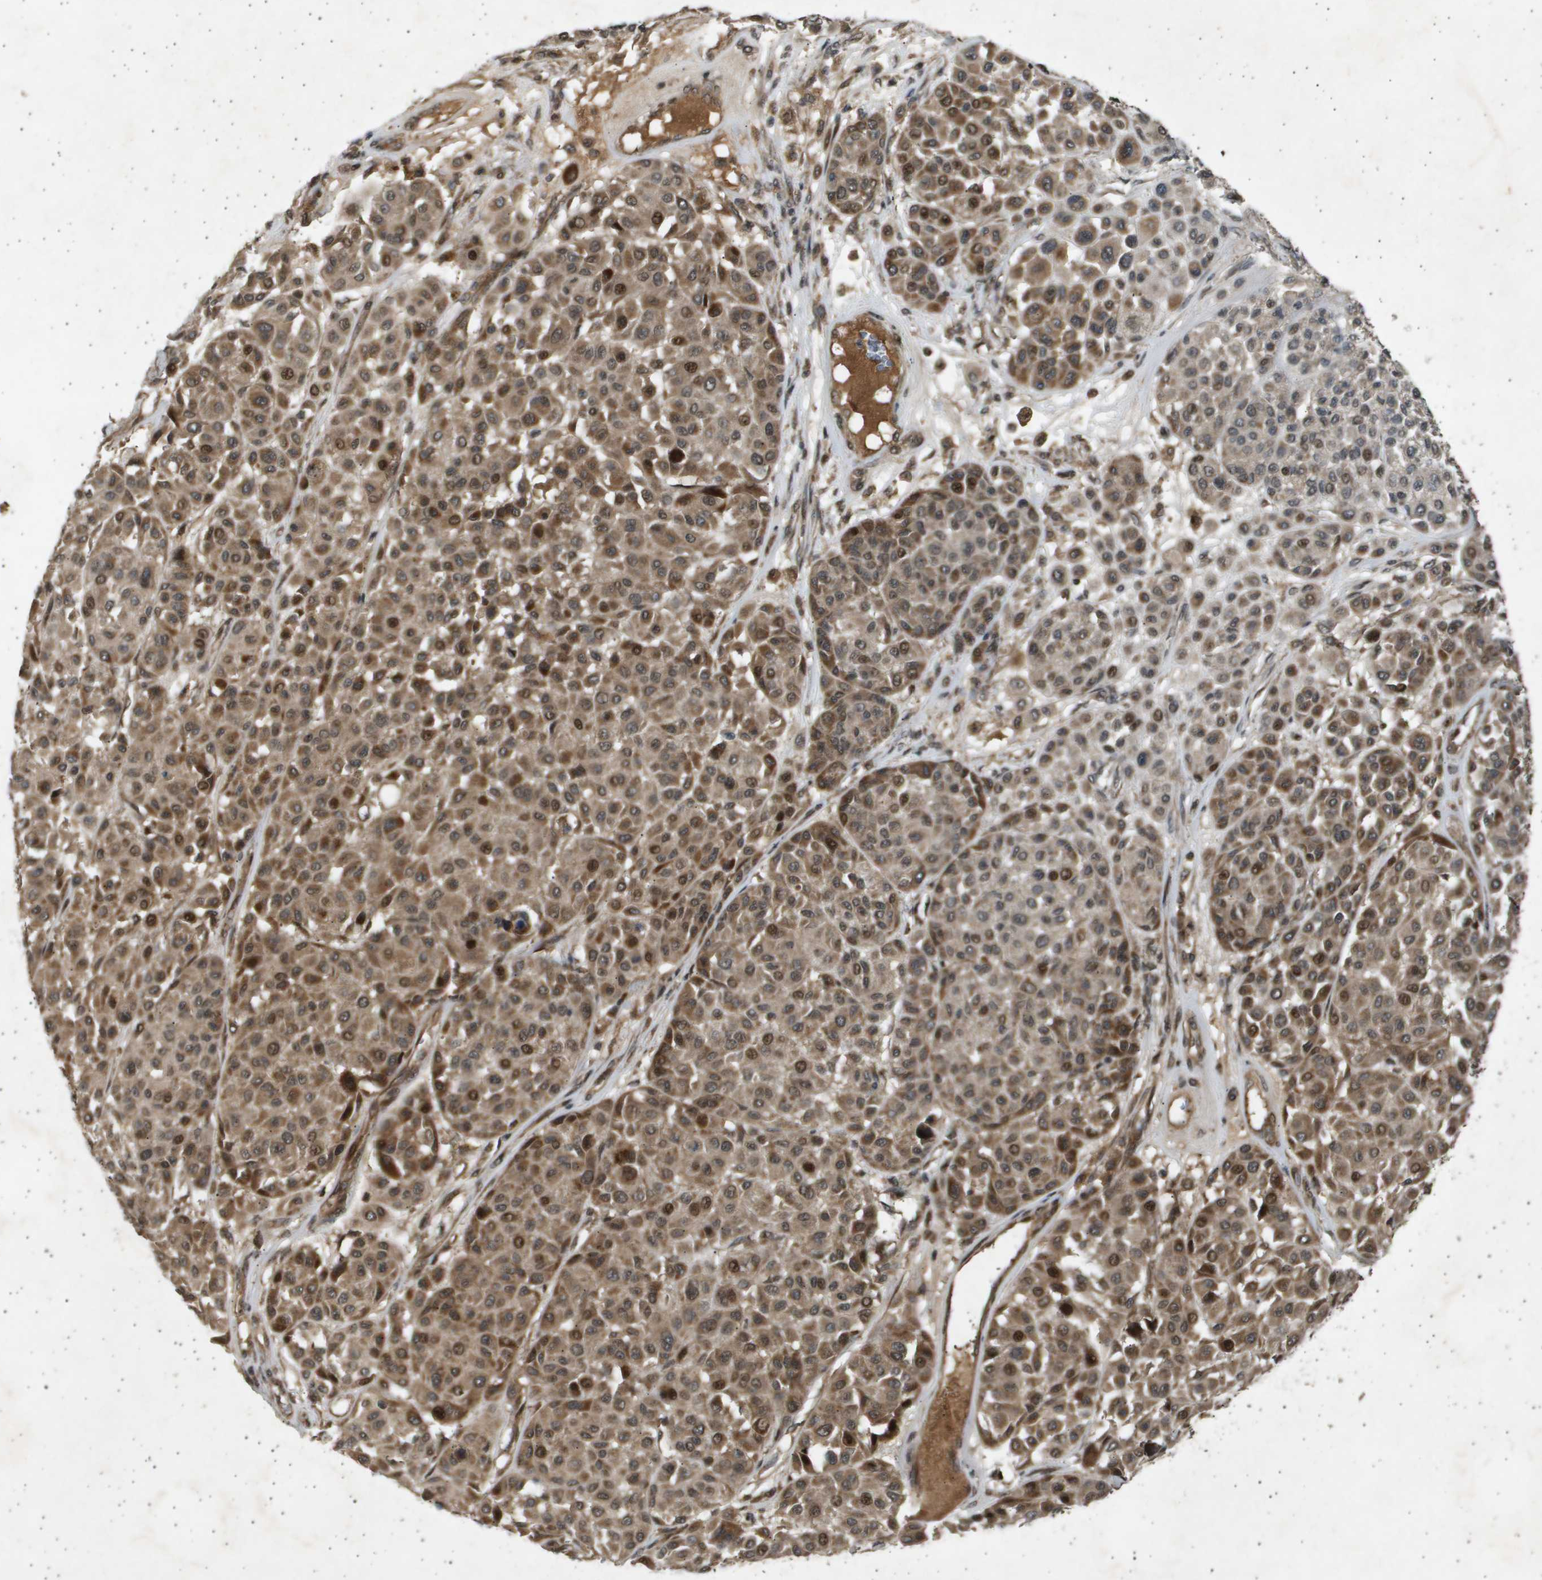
{"staining": {"intensity": "moderate", "quantity": ">75%", "location": "cytoplasmic/membranous,nuclear"}, "tissue": "melanoma", "cell_type": "Tumor cells", "image_type": "cancer", "snomed": [{"axis": "morphology", "description": "Malignant melanoma, Metastatic site"}, {"axis": "topography", "description": "Soft tissue"}], "caption": "The image exhibits immunohistochemical staining of malignant melanoma (metastatic site). There is moderate cytoplasmic/membranous and nuclear staining is present in approximately >75% of tumor cells.", "gene": "TNRC6A", "patient": {"sex": "male", "age": 41}}